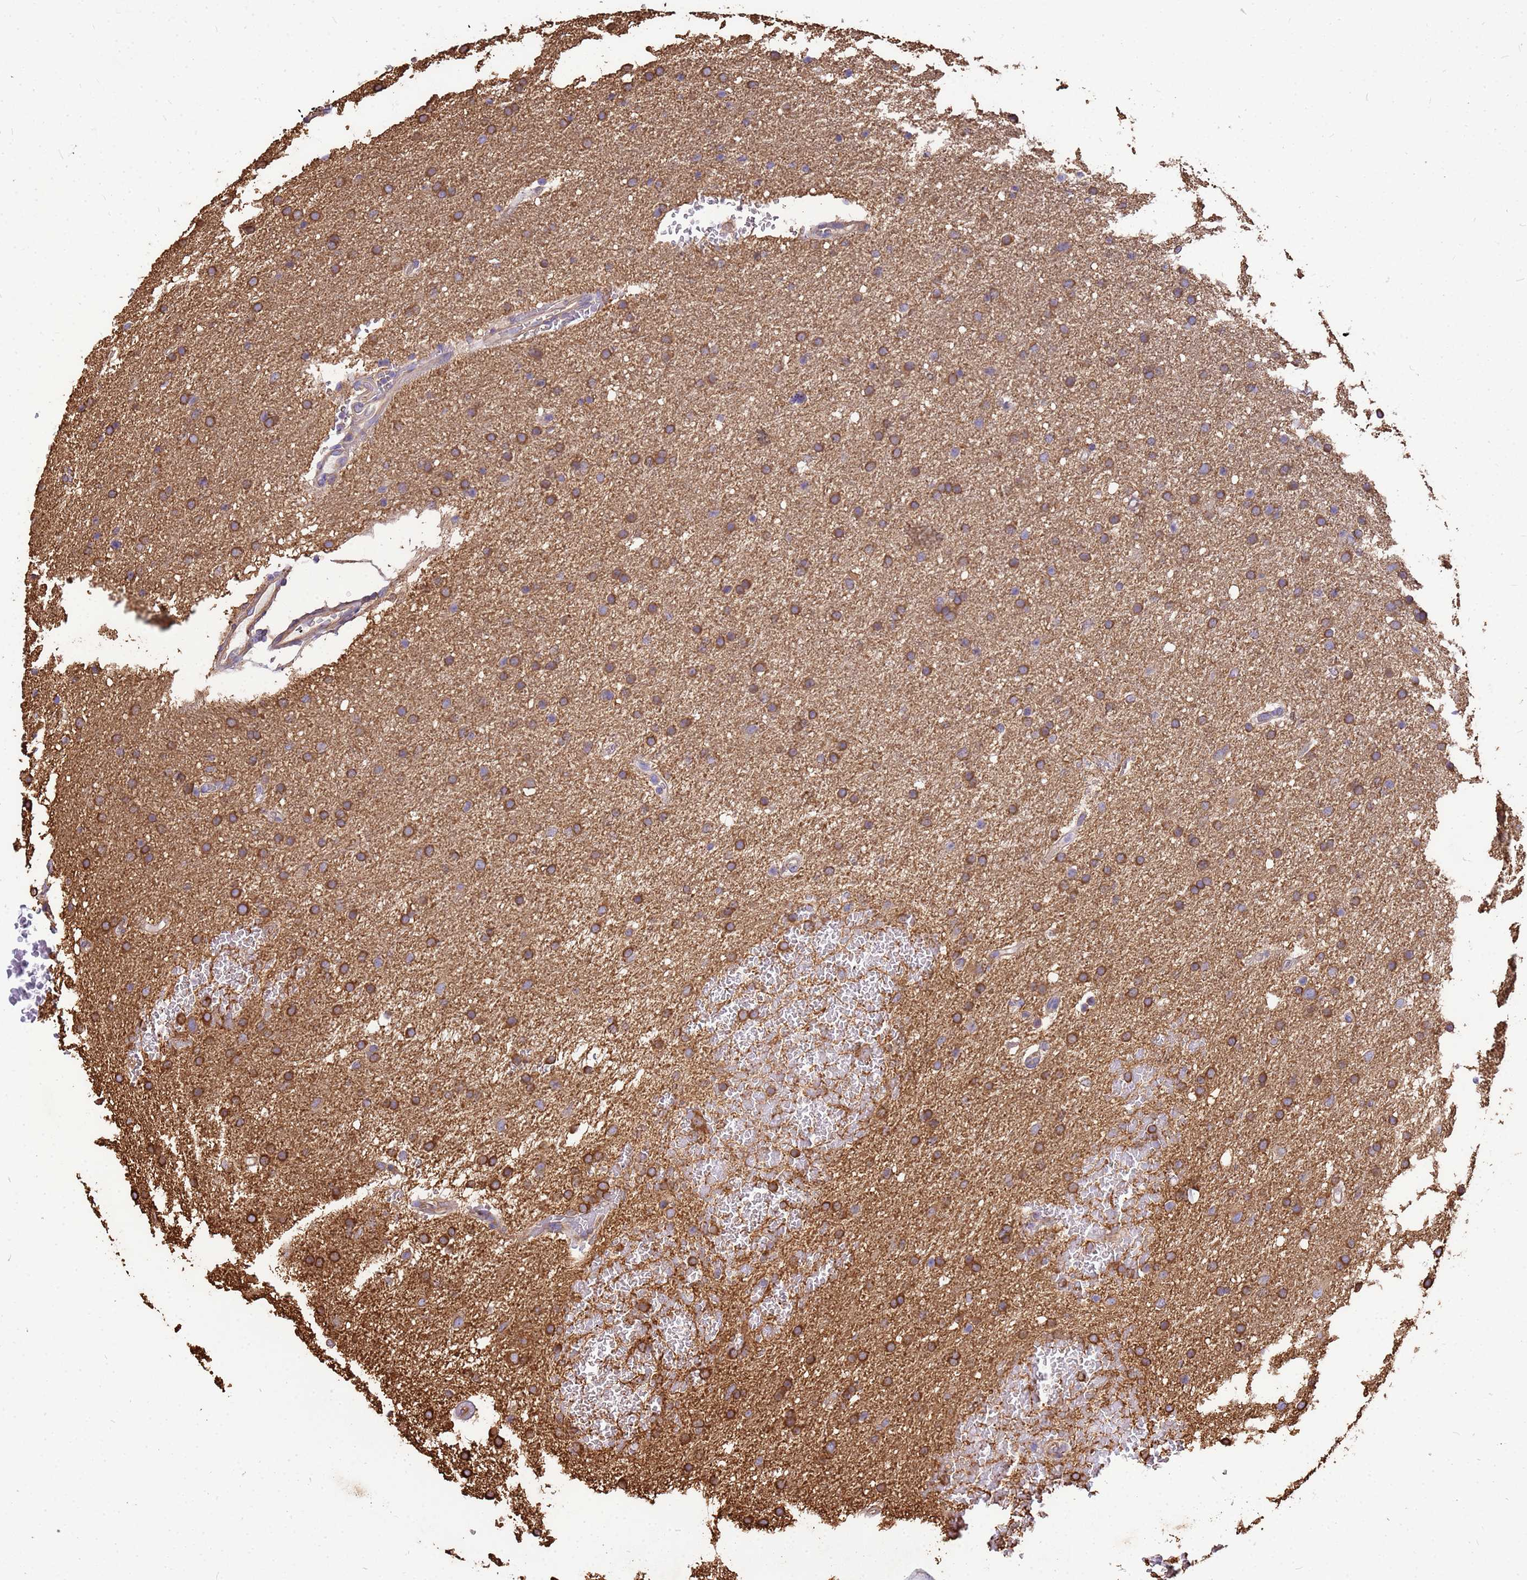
{"staining": {"intensity": "moderate", "quantity": ">75%", "location": "cytoplasmic/membranous"}, "tissue": "glioma", "cell_type": "Tumor cells", "image_type": "cancer", "snomed": [{"axis": "morphology", "description": "Glioma, malignant, High grade"}, {"axis": "topography", "description": "Cerebral cortex"}], "caption": "Immunohistochemistry (IHC) staining of malignant glioma (high-grade), which displays medium levels of moderate cytoplasmic/membranous staining in about >75% of tumor cells indicating moderate cytoplasmic/membranous protein staining. The staining was performed using DAB (brown) for protein detection and nuclei were counterstained in hematoxylin (blue).", "gene": "TUBB1", "patient": {"sex": "female", "age": 36}}